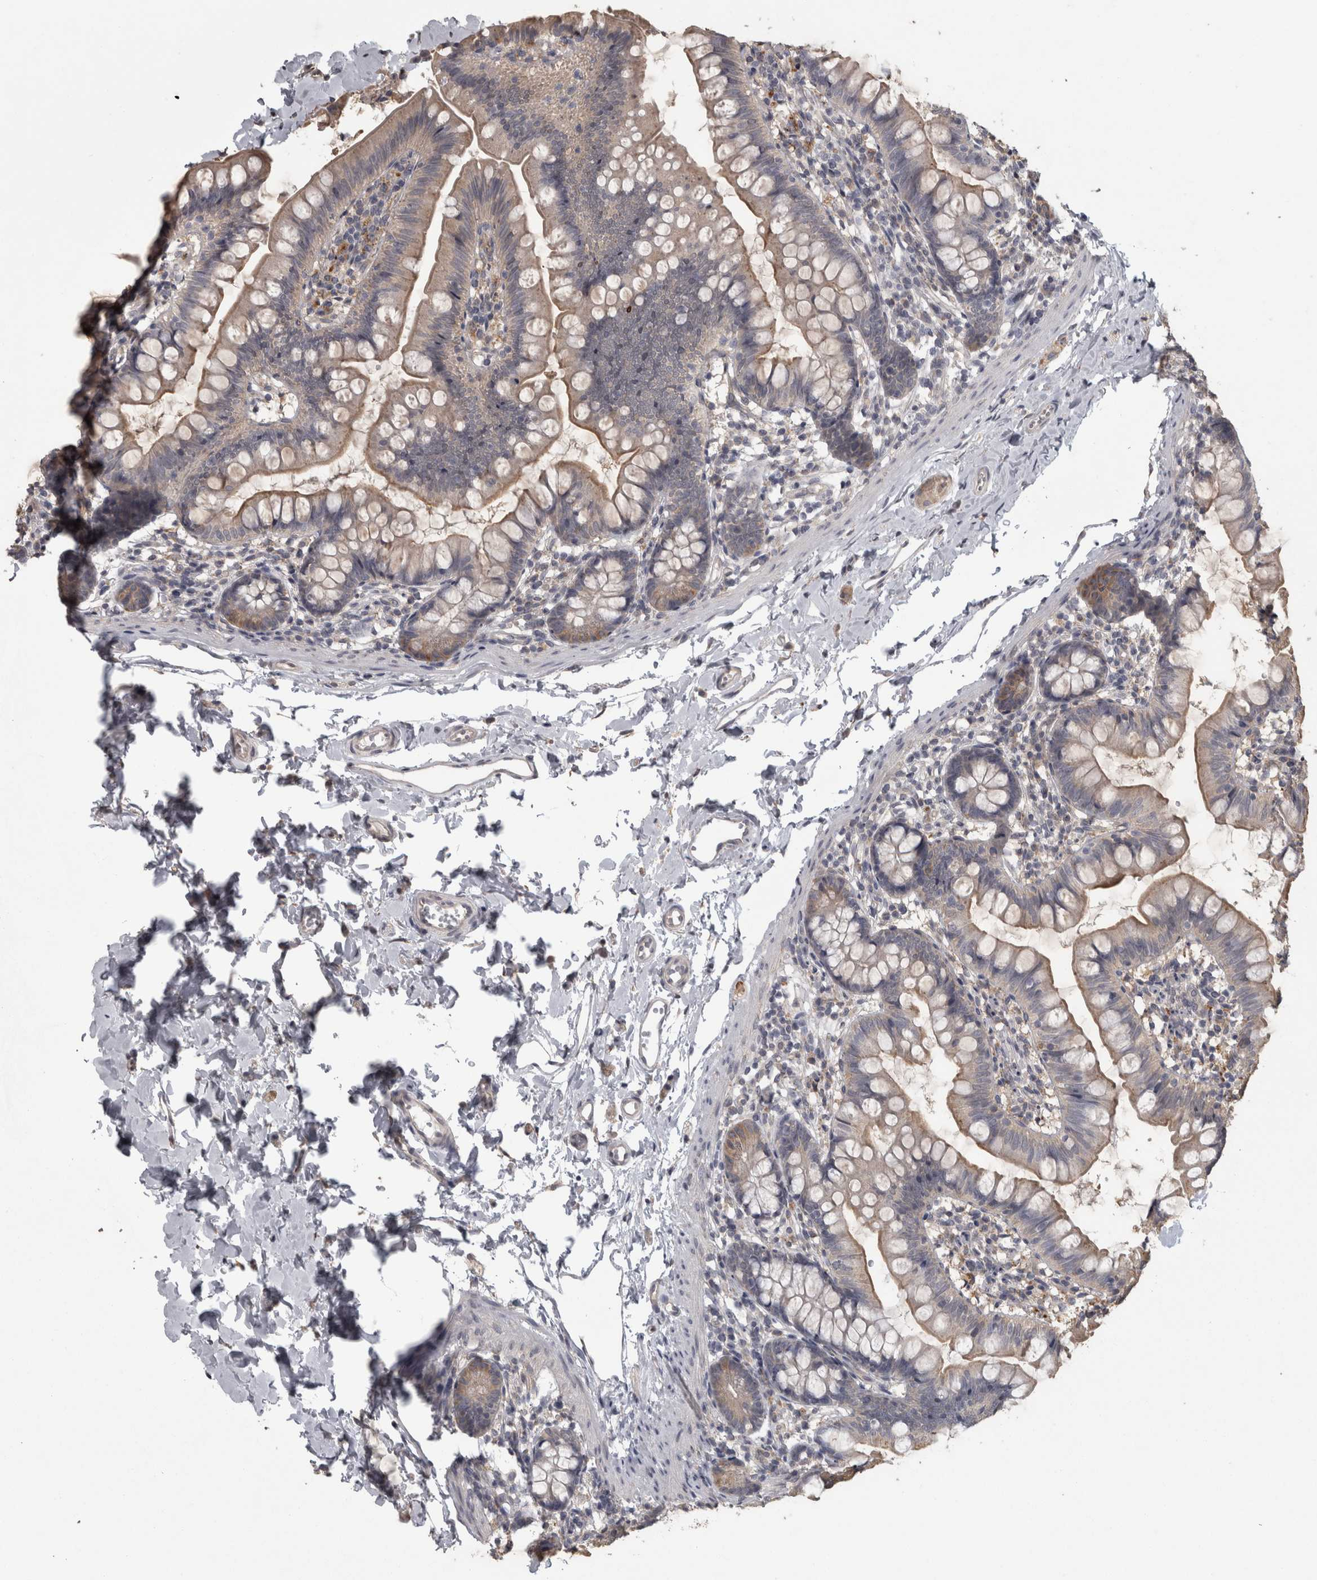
{"staining": {"intensity": "weak", "quantity": "25%-75%", "location": "cytoplasmic/membranous"}, "tissue": "small intestine", "cell_type": "Glandular cells", "image_type": "normal", "snomed": [{"axis": "morphology", "description": "Normal tissue, NOS"}, {"axis": "topography", "description": "Small intestine"}], "caption": "Immunohistochemical staining of benign human small intestine displays weak cytoplasmic/membranous protein positivity in approximately 25%-75% of glandular cells.", "gene": "RAB29", "patient": {"sex": "male", "age": 7}}